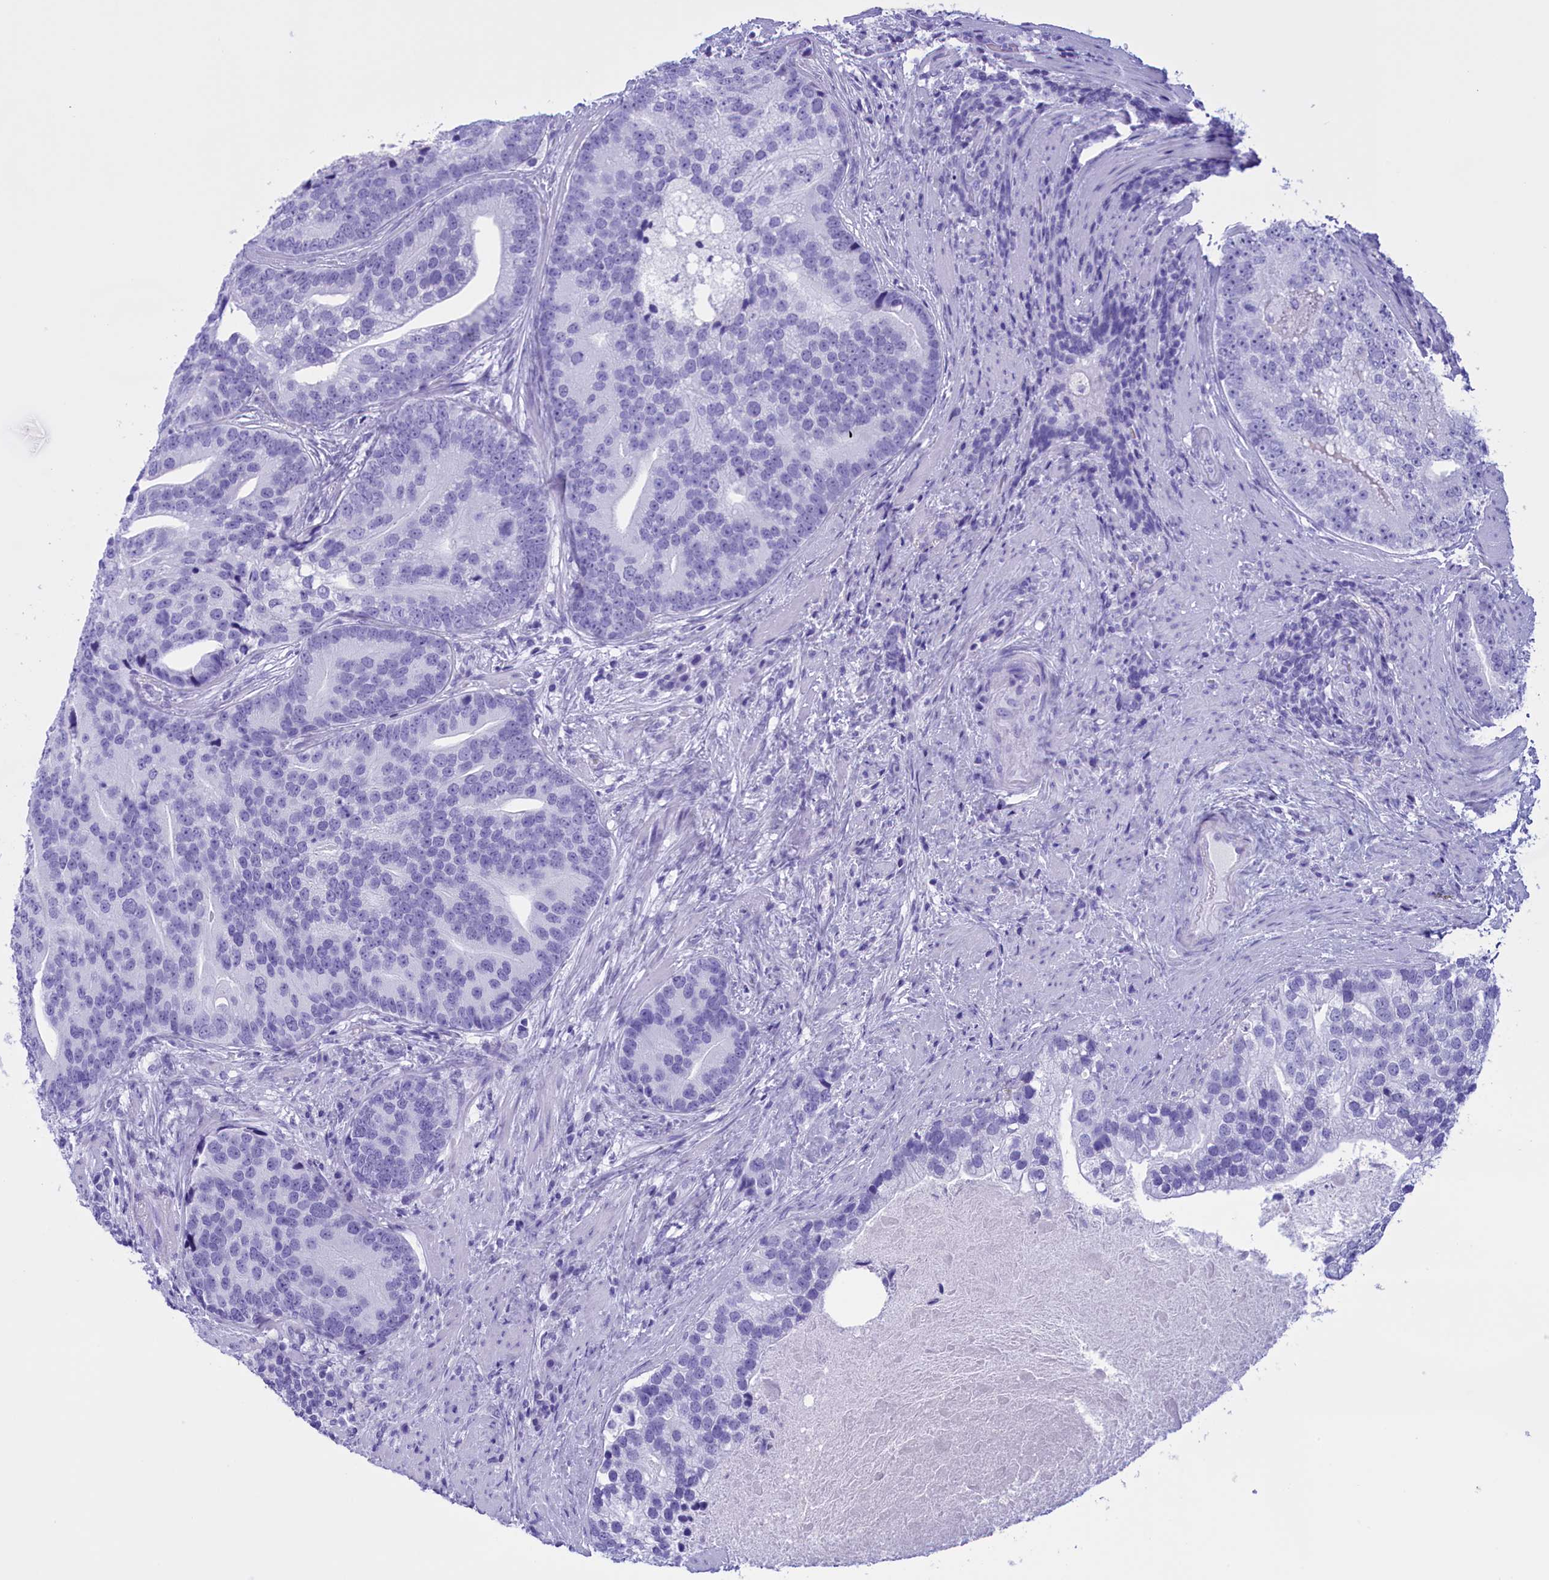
{"staining": {"intensity": "negative", "quantity": "none", "location": "none"}, "tissue": "prostate cancer", "cell_type": "Tumor cells", "image_type": "cancer", "snomed": [{"axis": "morphology", "description": "Adenocarcinoma, High grade"}, {"axis": "topography", "description": "Prostate"}], "caption": "Adenocarcinoma (high-grade) (prostate) was stained to show a protein in brown. There is no significant positivity in tumor cells.", "gene": "BRI3", "patient": {"sex": "male", "age": 62}}